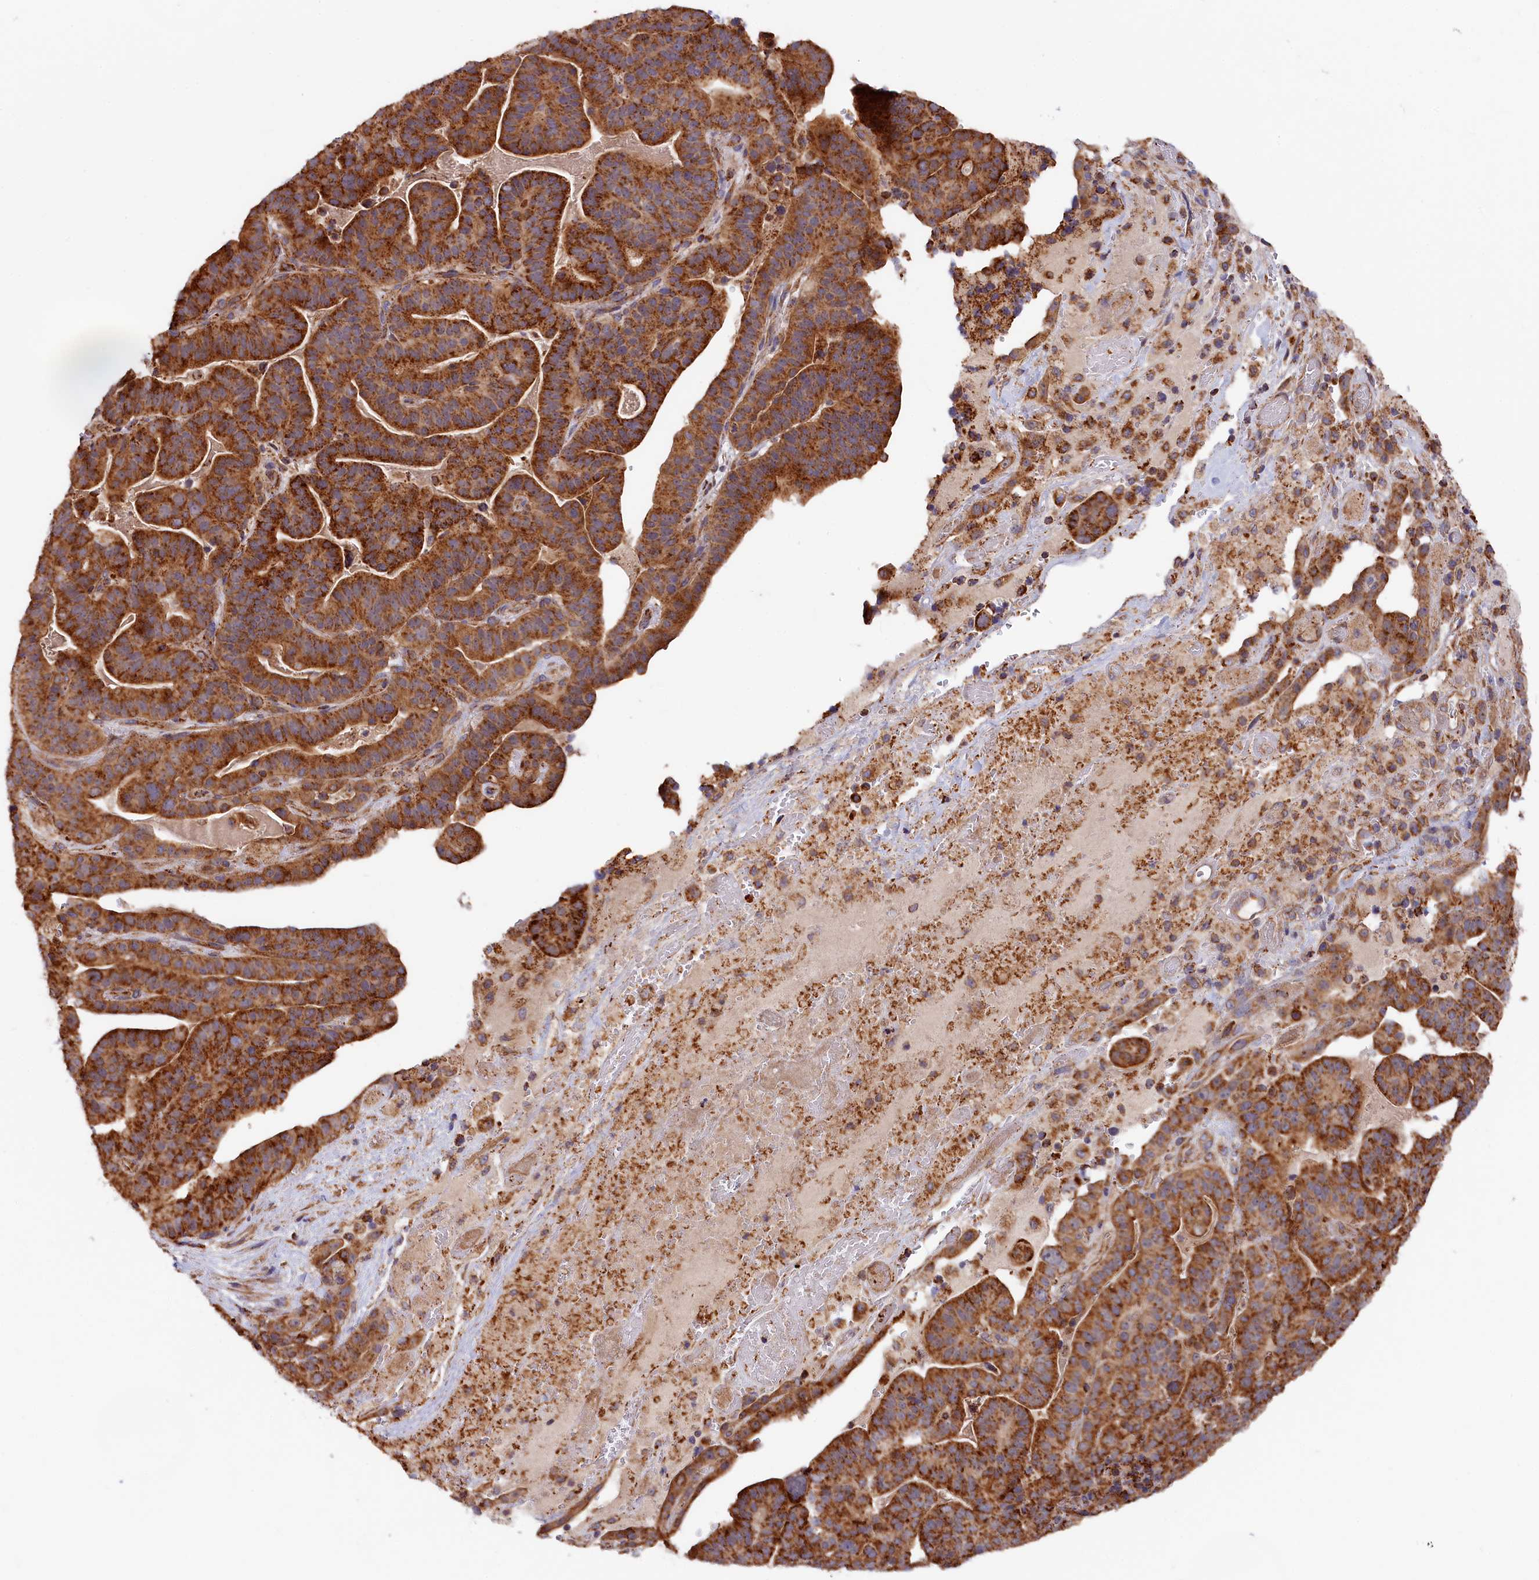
{"staining": {"intensity": "strong", "quantity": ">75%", "location": "cytoplasmic/membranous"}, "tissue": "stomach cancer", "cell_type": "Tumor cells", "image_type": "cancer", "snomed": [{"axis": "morphology", "description": "Adenocarcinoma, NOS"}, {"axis": "topography", "description": "Stomach"}], "caption": "Strong cytoplasmic/membranous positivity for a protein is present in approximately >75% of tumor cells of stomach adenocarcinoma using immunohistochemistry.", "gene": "MACROD1", "patient": {"sex": "male", "age": 48}}